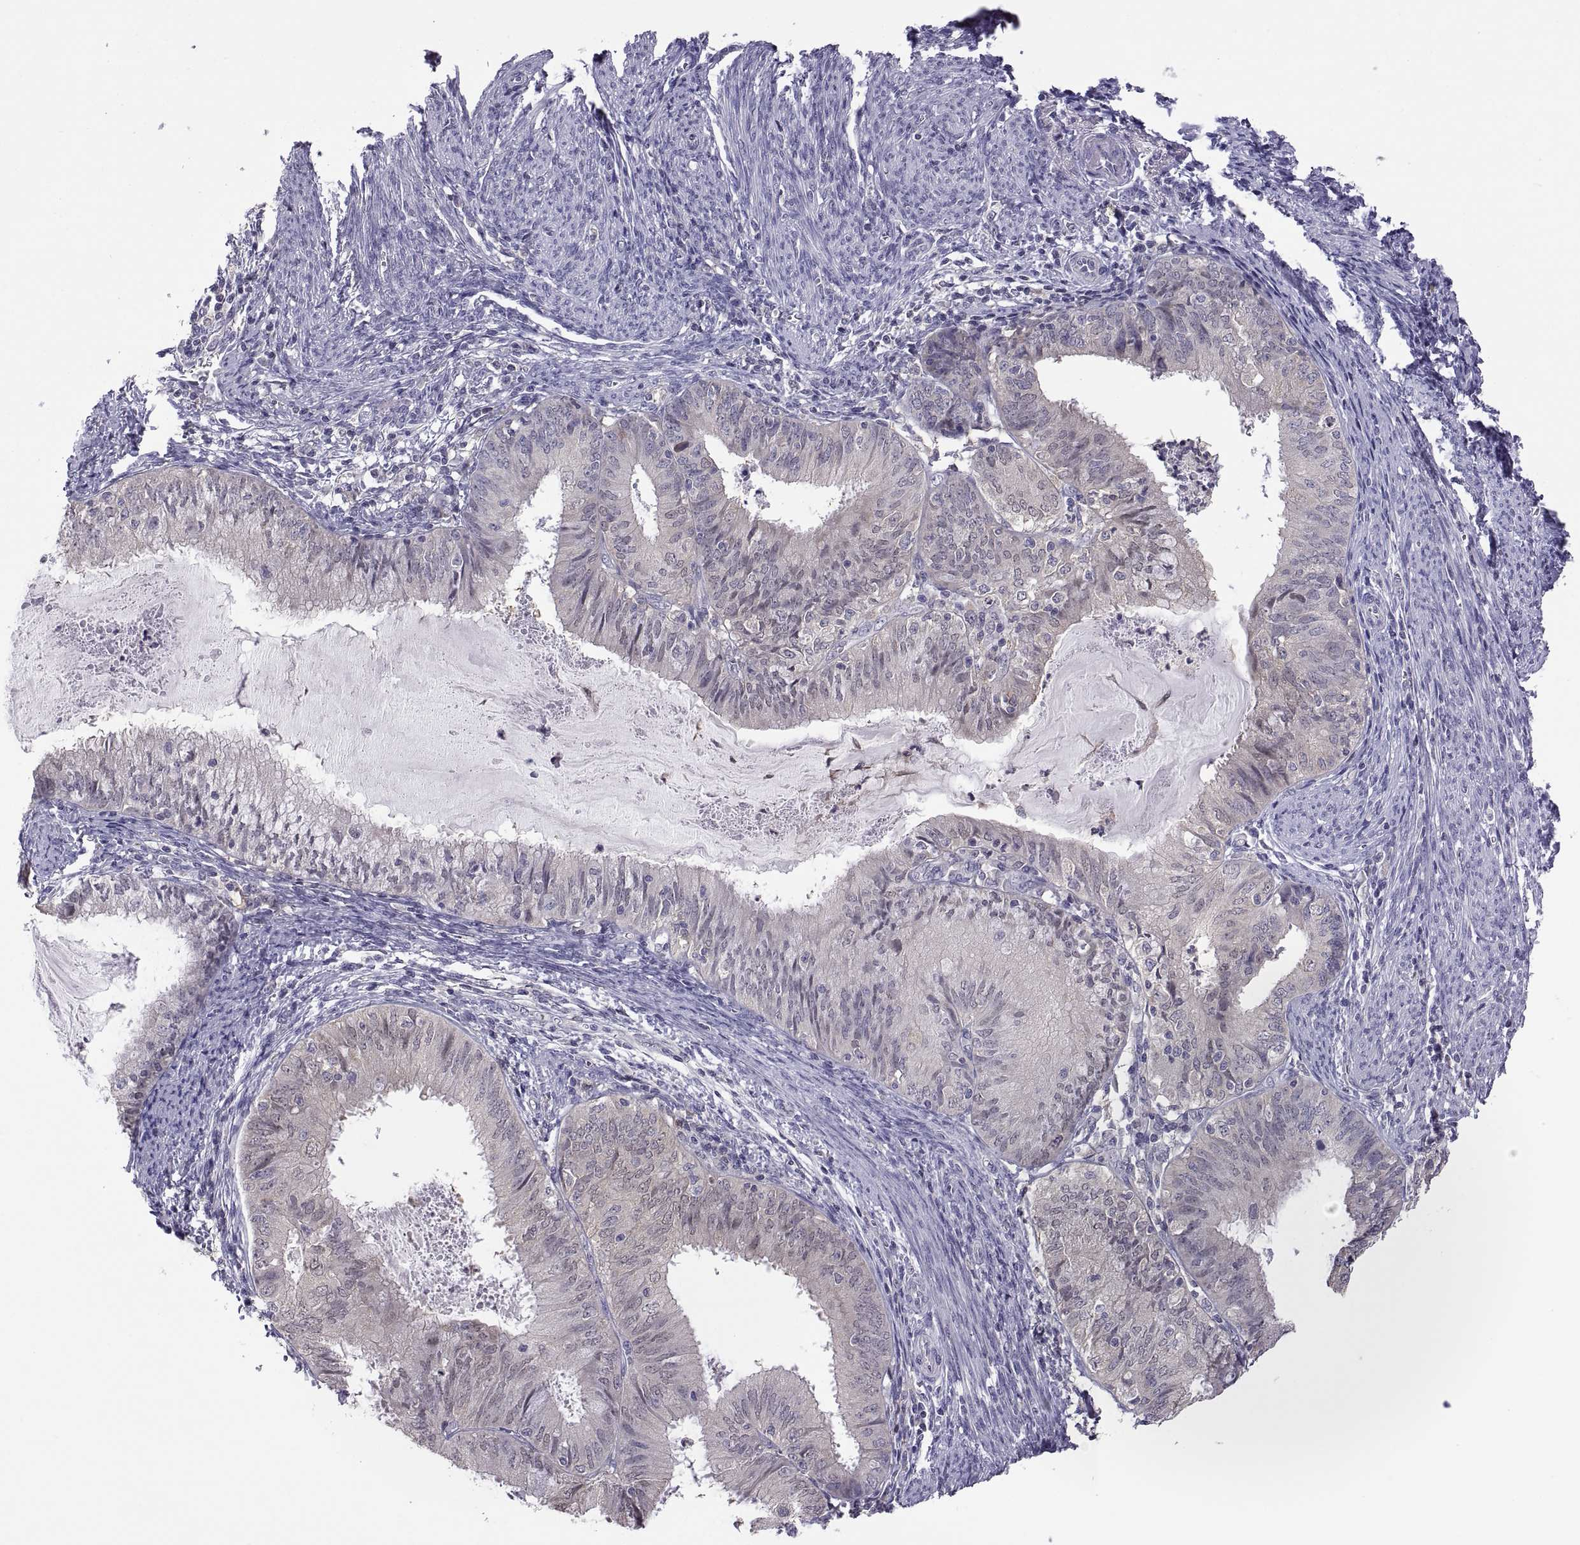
{"staining": {"intensity": "negative", "quantity": "none", "location": "none"}, "tissue": "endometrial cancer", "cell_type": "Tumor cells", "image_type": "cancer", "snomed": [{"axis": "morphology", "description": "Adenocarcinoma, NOS"}, {"axis": "topography", "description": "Endometrium"}], "caption": "Immunohistochemistry histopathology image of human endometrial cancer stained for a protein (brown), which demonstrates no staining in tumor cells.", "gene": "FGF9", "patient": {"sex": "female", "age": 57}}